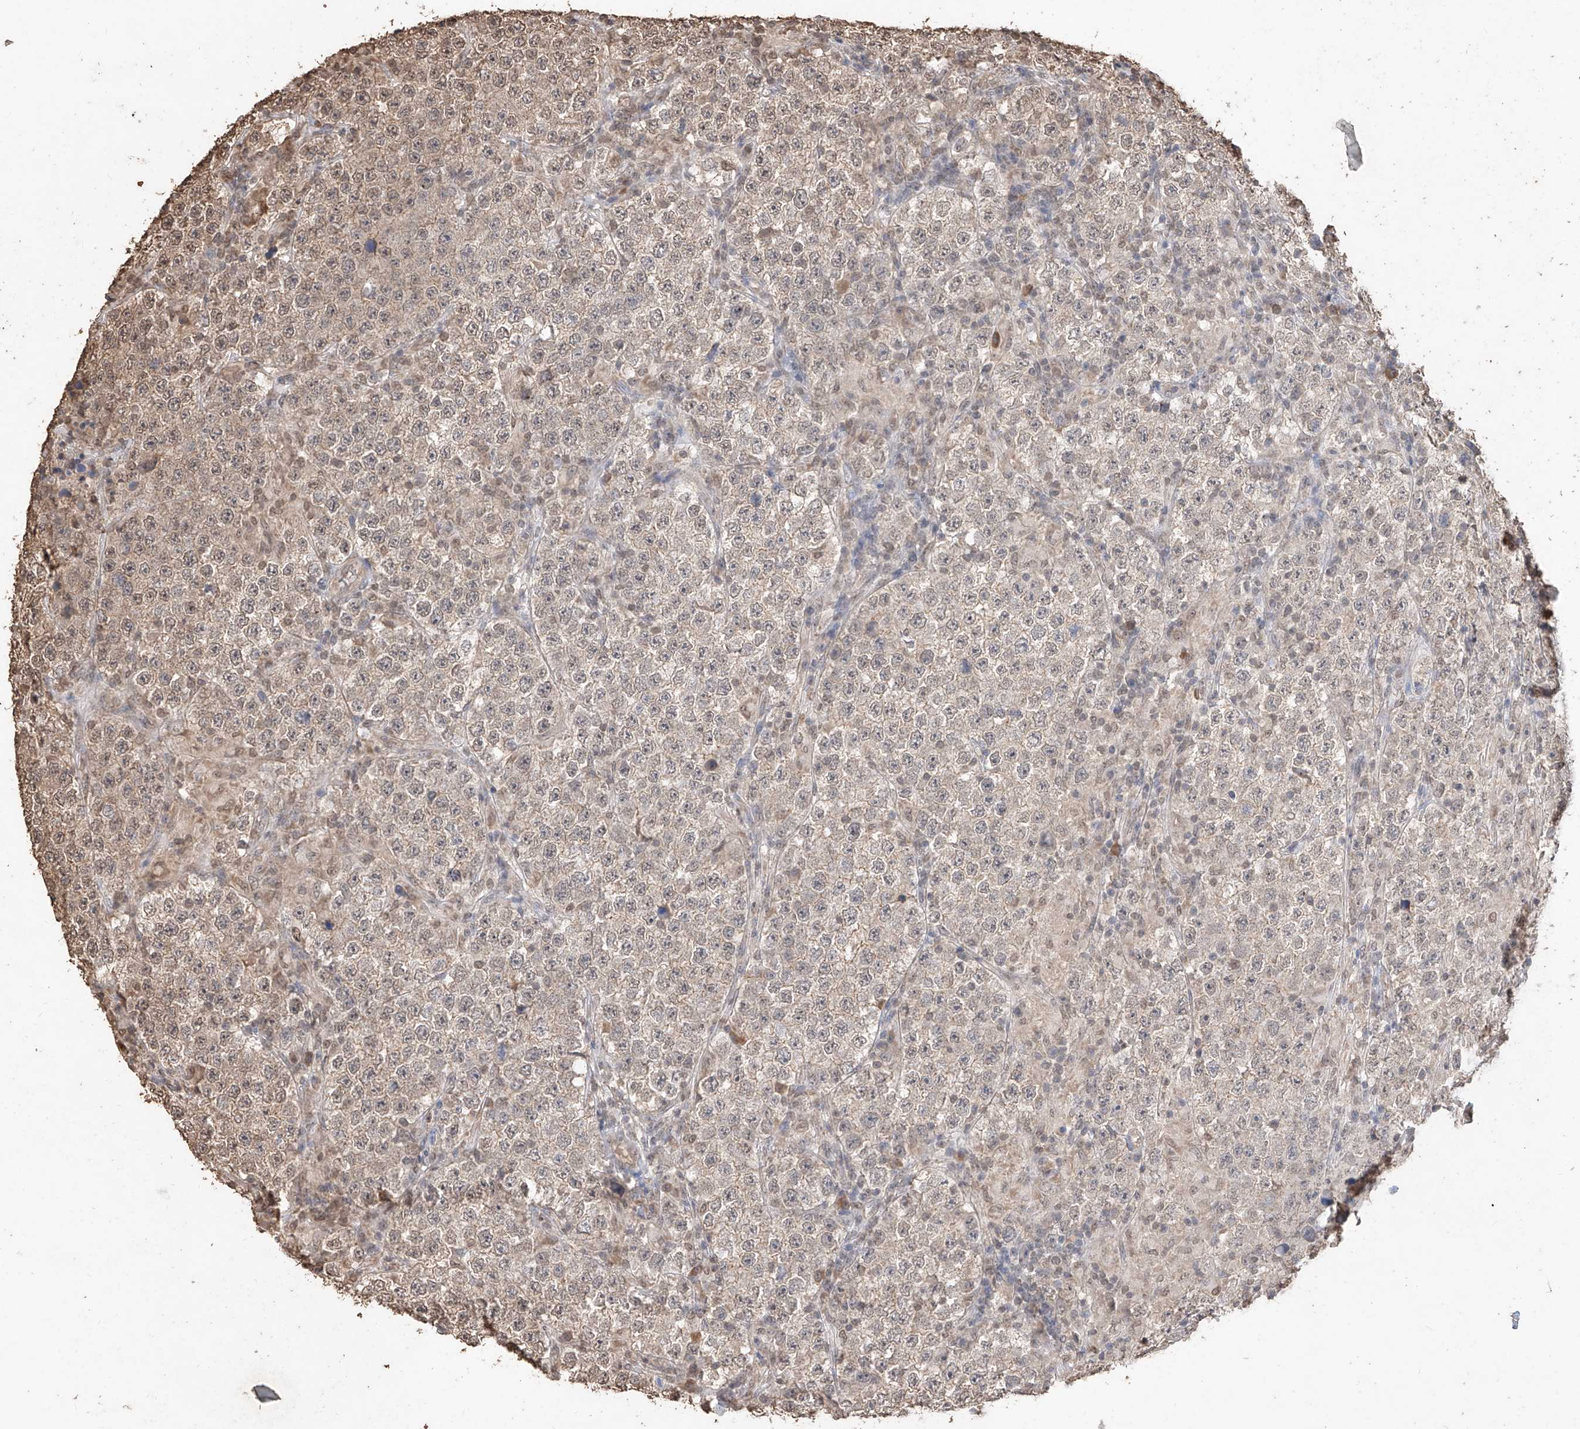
{"staining": {"intensity": "weak", "quantity": "25%-75%", "location": "cytoplasmic/membranous,nuclear"}, "tissue": "testis cancer", "cell_type": "Tumor cells", "image_type": "cancer", "snomed": [{"axis": "morphology", "description": "Normal tissue, NOS"}, {"axis": "morphology", "description": "Urothelial carcinoma, High grade"}, {"axis": "morphology", "description": "Seminoma, NOS"}, {"axis": "morphology", "description": "Carcinoma, Embryonal, NOS"}, {"axis": "topography", "description": "Urinary bladder"}, {"axis": "topography", "description": "Testis"}], "caption": "A micrograph of human testis embryonal carcinoma stained for a protein demonstrates weak cytoplasmic/membranous and nuclear brown staining in tumor cells. (Brightfield microscopy of DAB IHC at high magnification).", "gene": "ELOVL1", "patient": {"sex": "male", "age": 41}}